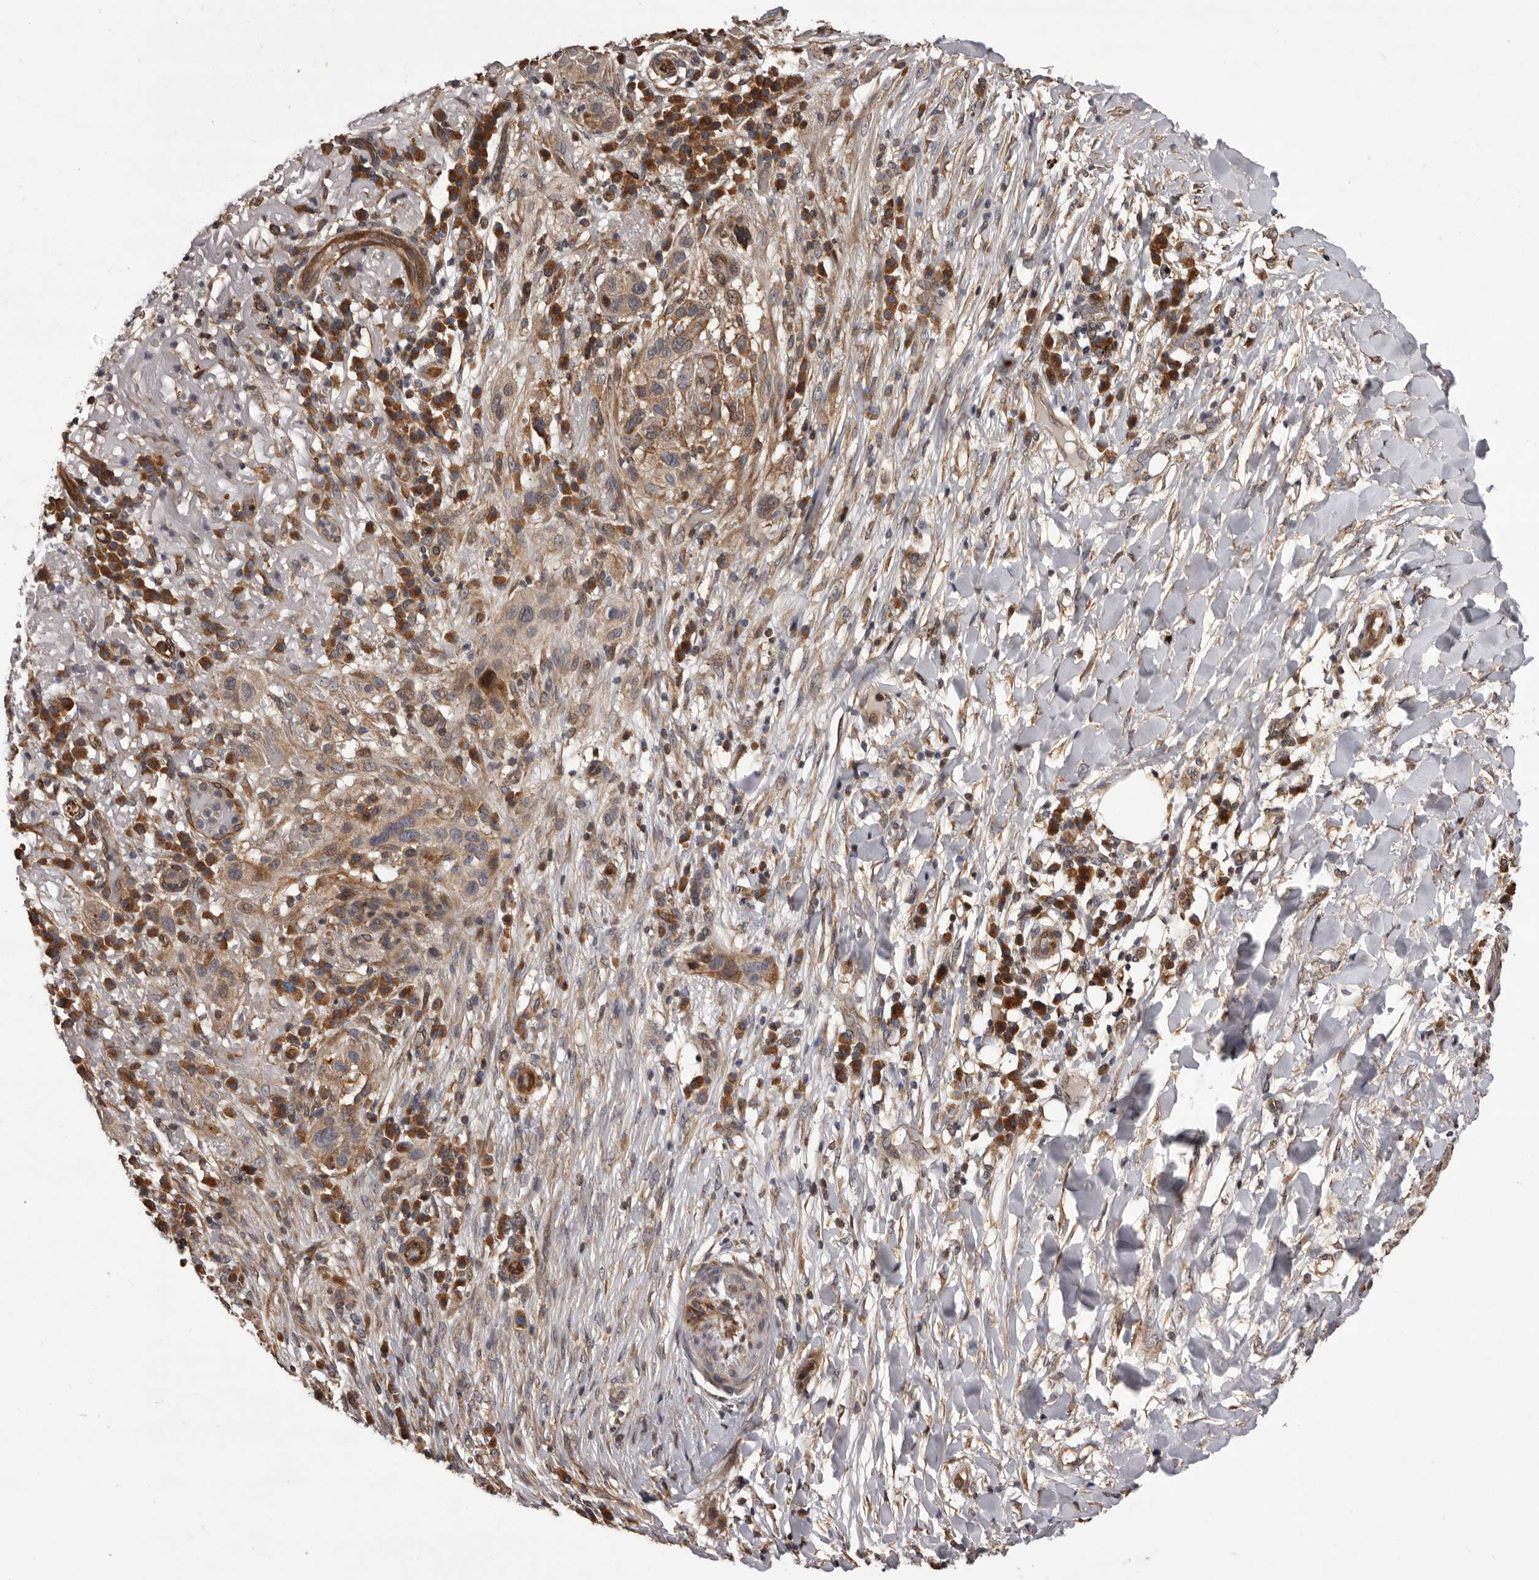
{"staining": {"intensity": "weak", "quantity": ">75%", "location": "cytoplasmic/membranous"}, "tissue": "skin cancer", "cell_type": "Tumor cells", "image_type": "cancer", "snomed": [{"axis": "morphology", "description": "Normal tissue, NOS"}, {"axis": "morphology", "description": "Squamous cell carcinoma, NOS"}, {"axis": "topography", "description": "Skin"}], "caption": "A brown stain shows weak cytoplasmic/membranous expression of a protein in skin cancer tumor cells. The staining was performed using DAB to visualize the protein expression in brown, while the nuclei were stained in blue with hematoxylin (Magnification: 20x).", "gene": "GADD45B", "patient": {"sex": "female", "age": 96}}